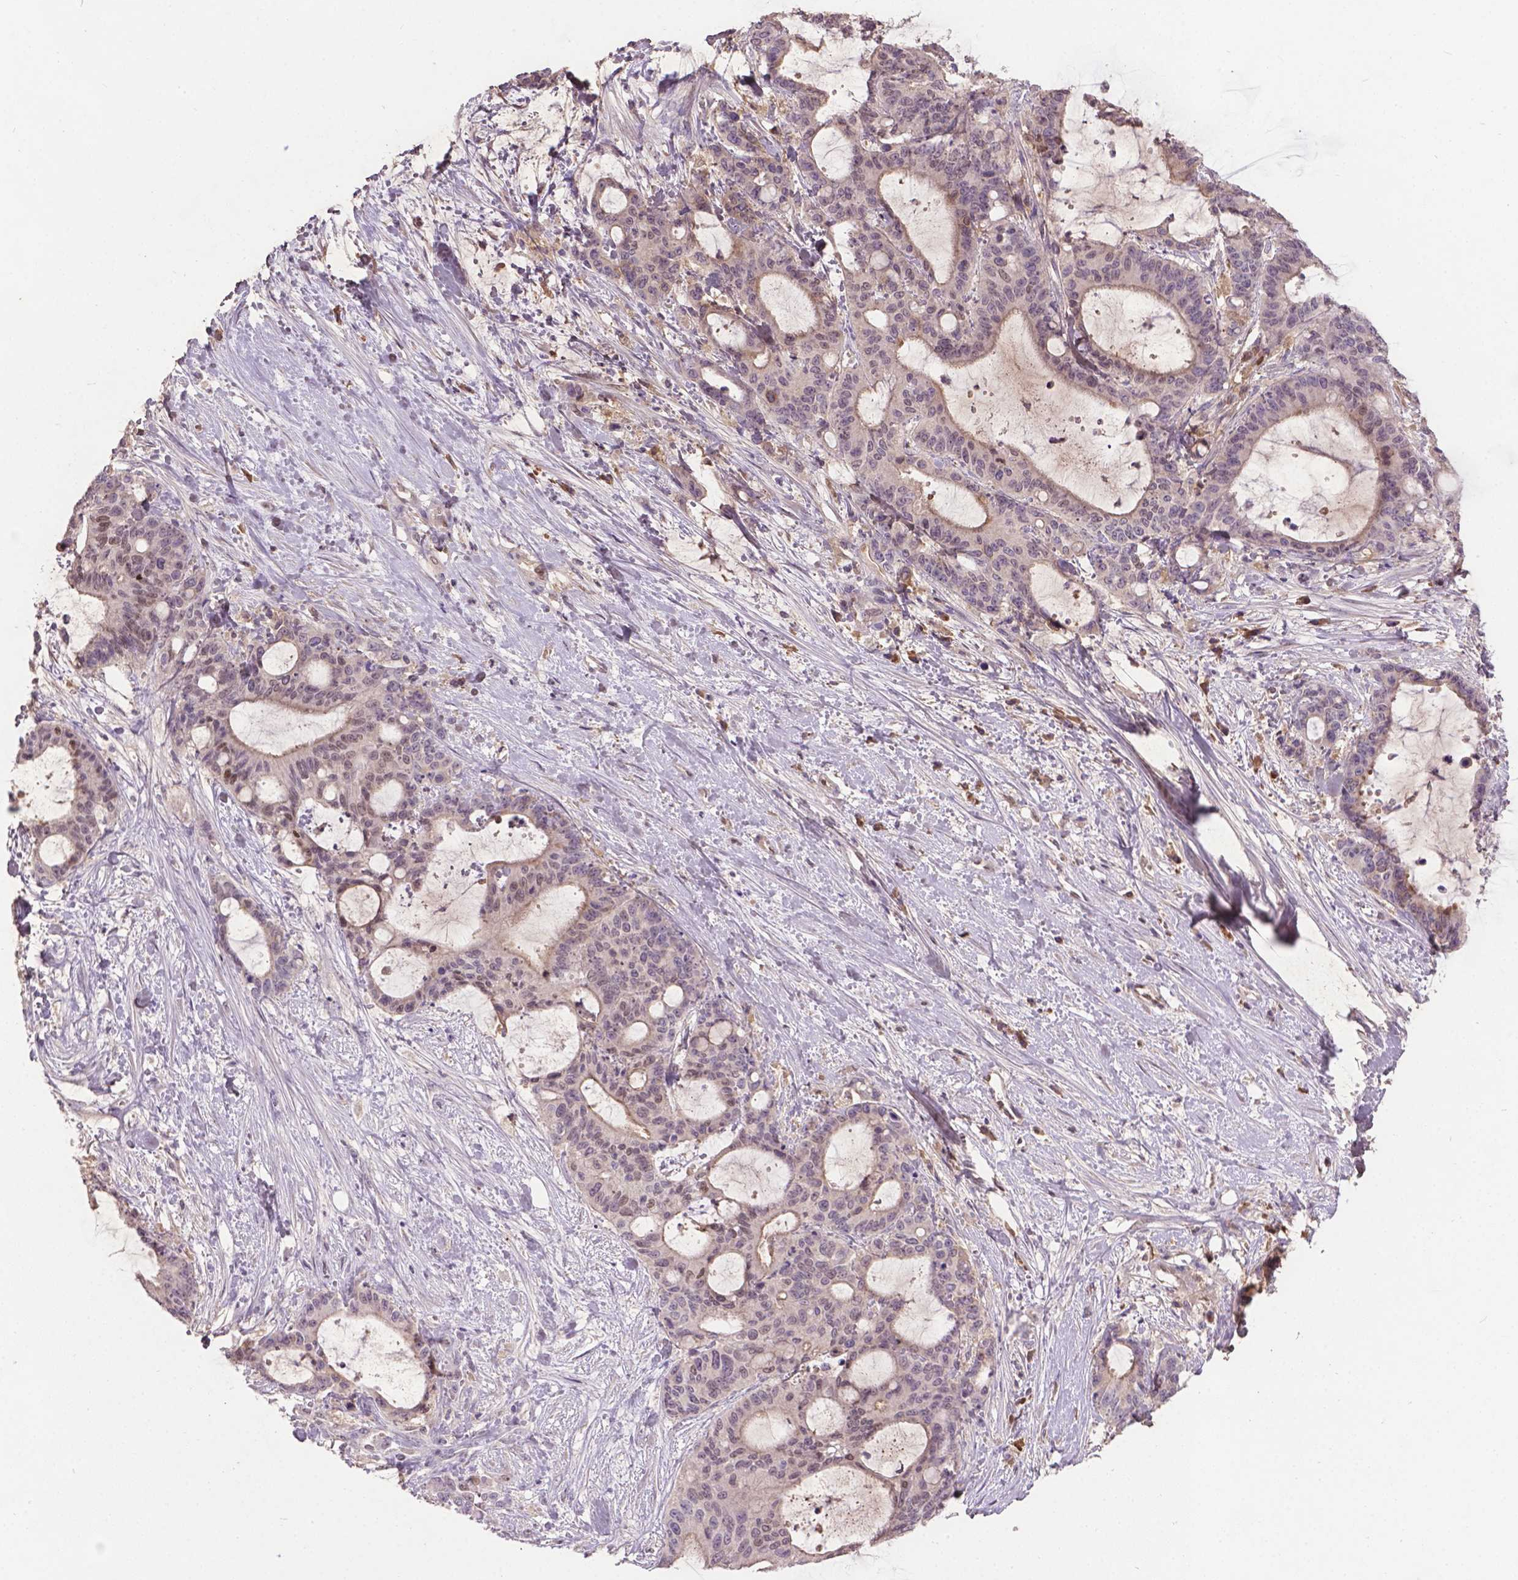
{"staining": {"intensity": "weak", "quantity": "<25%", "location": "nuclear"}, "tissue": "liver cancer", "cell_type": "Tumor cells", "image_type": "cancer", "snomed": [{"axis": "morphology", "description": "Cholangiocarcinoma"}, {"axis": "topography", "description": "Liver"}], "caption": "IHC histopathology image of liver cancer stained for a protein (brown), which shows no staining in tumor cells.", "gene": "SOX17", "patient": {"sex": "female", "age": 73}}